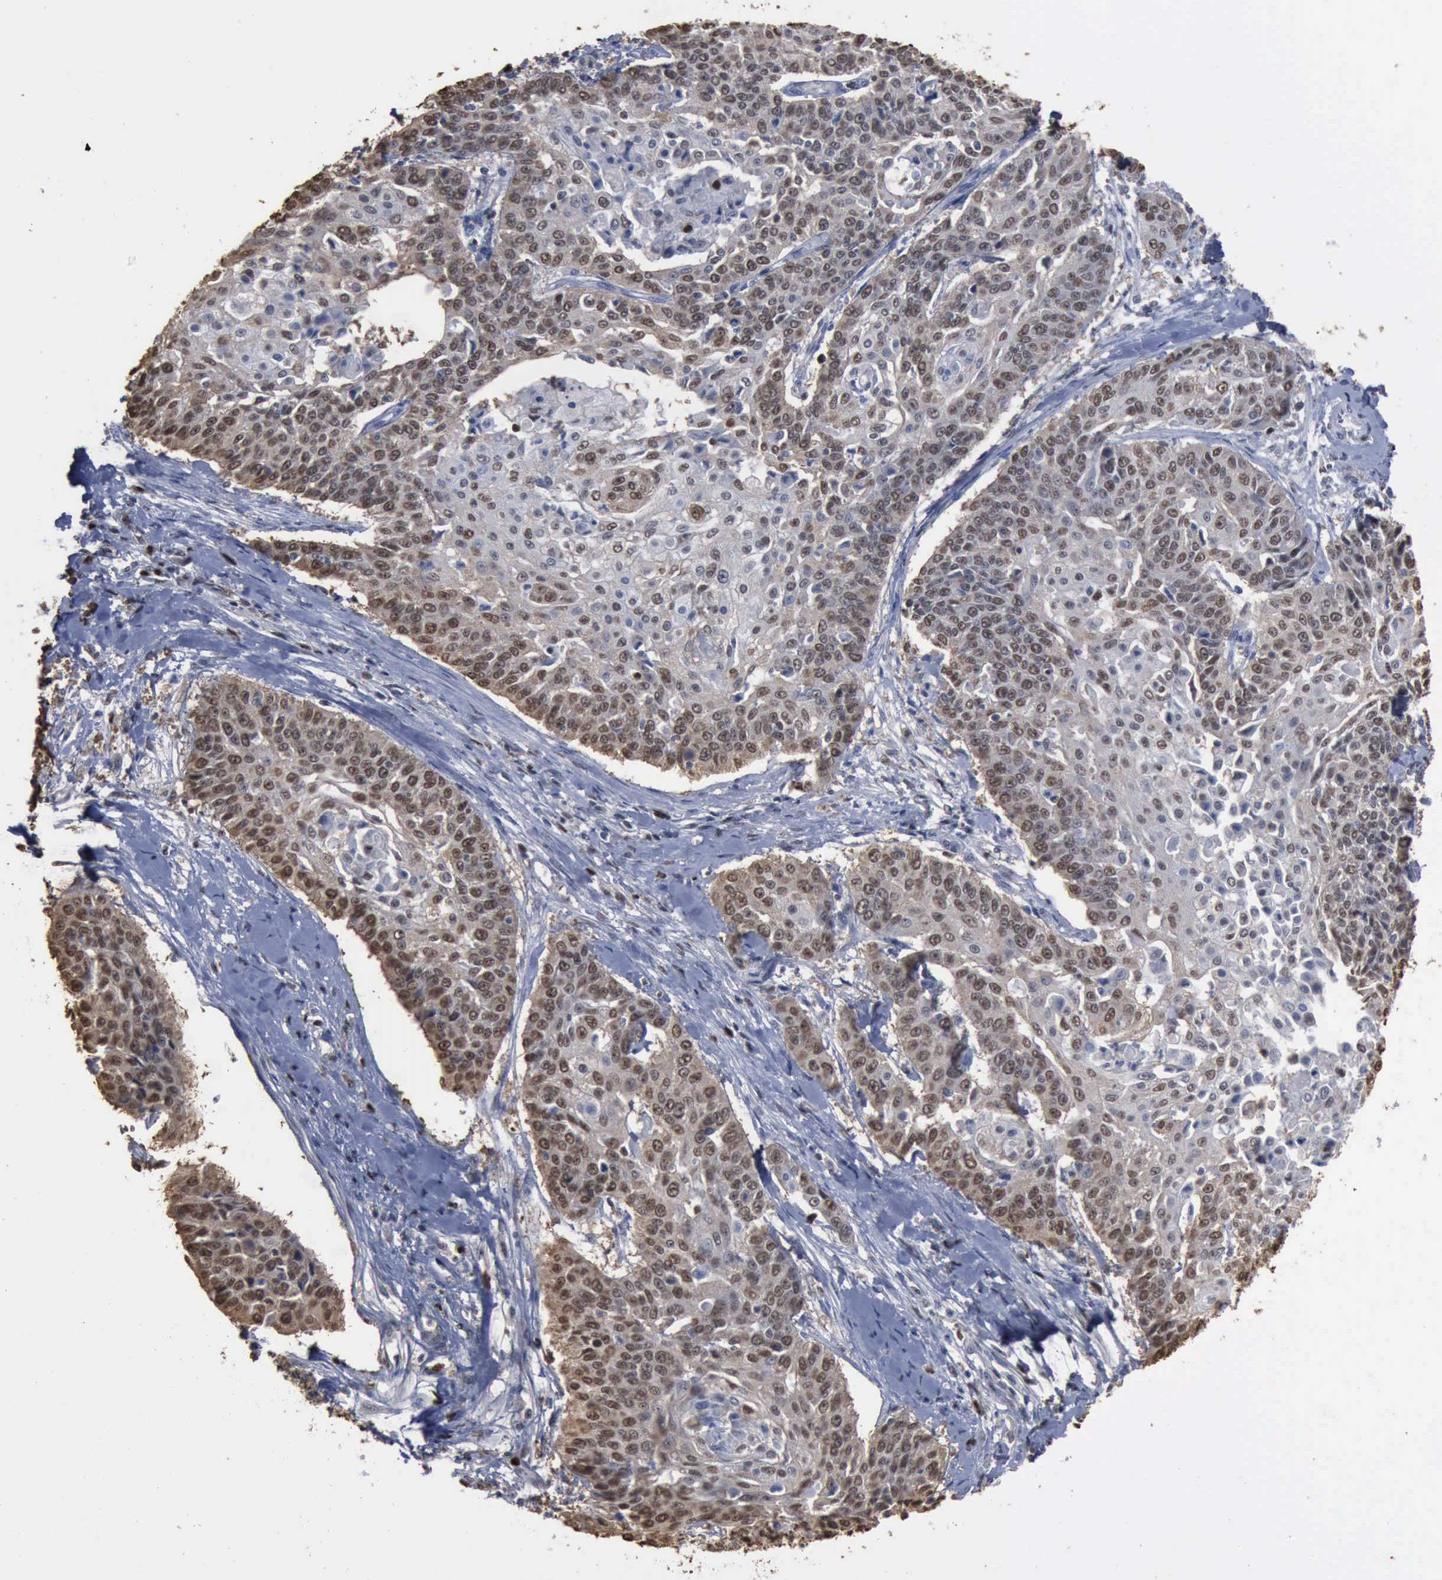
{"staining": {"intensity": "moderate", "quantity": ">75%", "location": "nuclear"}, "tissue": "cervical cancer", "cell_type": "Tumor cells", "image_type": "cancer", "snomed": [{"axis": "morphology", "description": "Squamous cell carcinoma, NOS"}, {"axis": "topography", "description": "Cervix"}], "caption": "Tumor cells demonstrate medium levels of moderate nuclear staining in approximately >75% of cells in cervical squamous cell carcinoma. Nuclei are stained in blue.", "gene": "PCNA", "patient": {"sex": "female", "age": 64}}